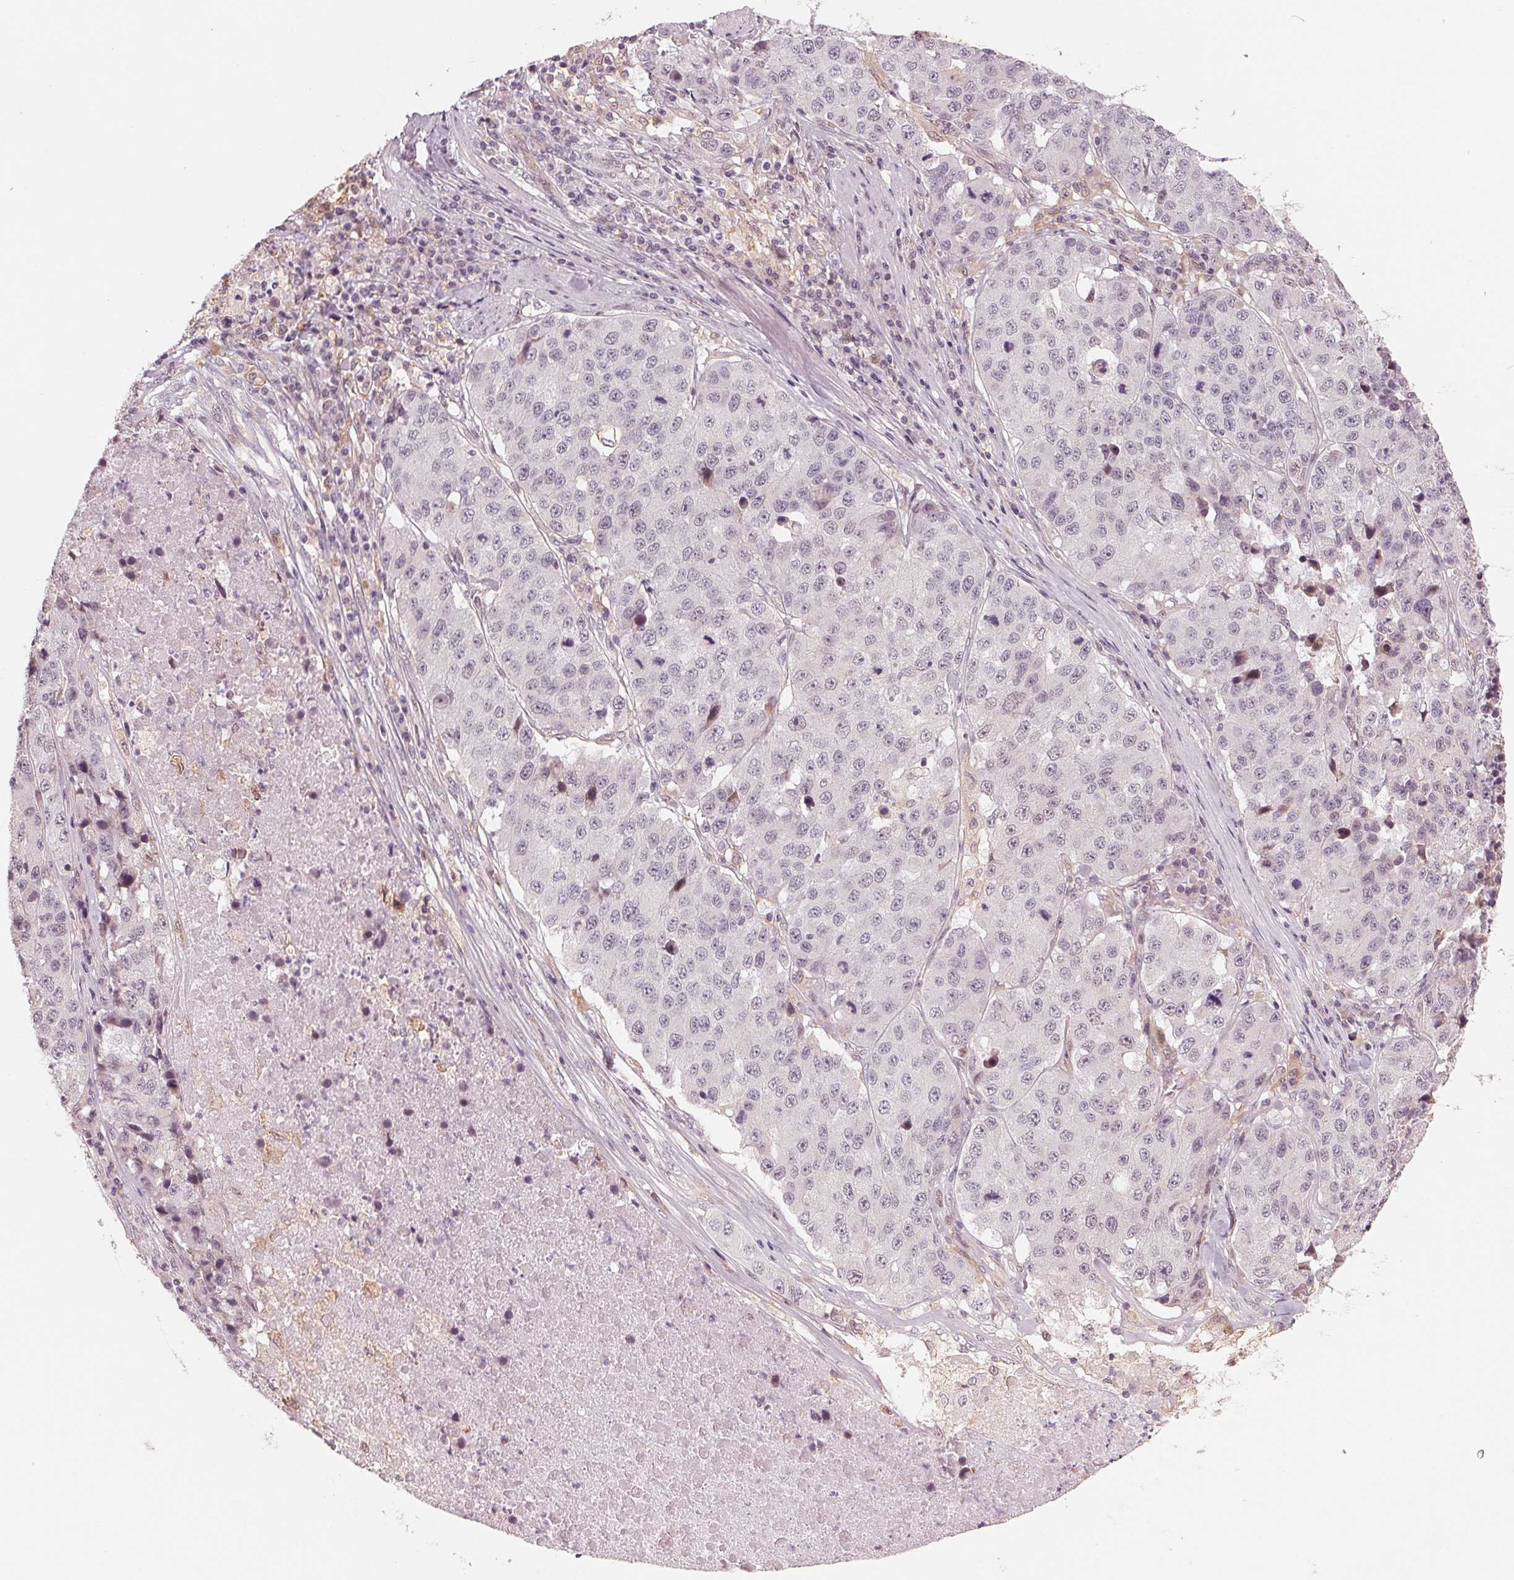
{"staining": {"intensity": "negative", "quantity": "none", "location": "none"}, "tissue": "stomach cancer", "cell_type": "Tumor cells", "image_type": "cancer", "snomed": [{"axis": "morphology", "description": "Adenocarcinoma, NOS"}, {"axis": "topography", "description": "Stomach"}], "caption": "High power microscopy histopathology image of an IHC photomicrograph of stomach cancer, revealing no significant expression in tumor cells. (DAB (3,3'-diaminobenzidine) IHC visualized using brightfield microscopy, high magnification).", "gene": "IL9R", "patient": {"sex": "male", "age": 71}}